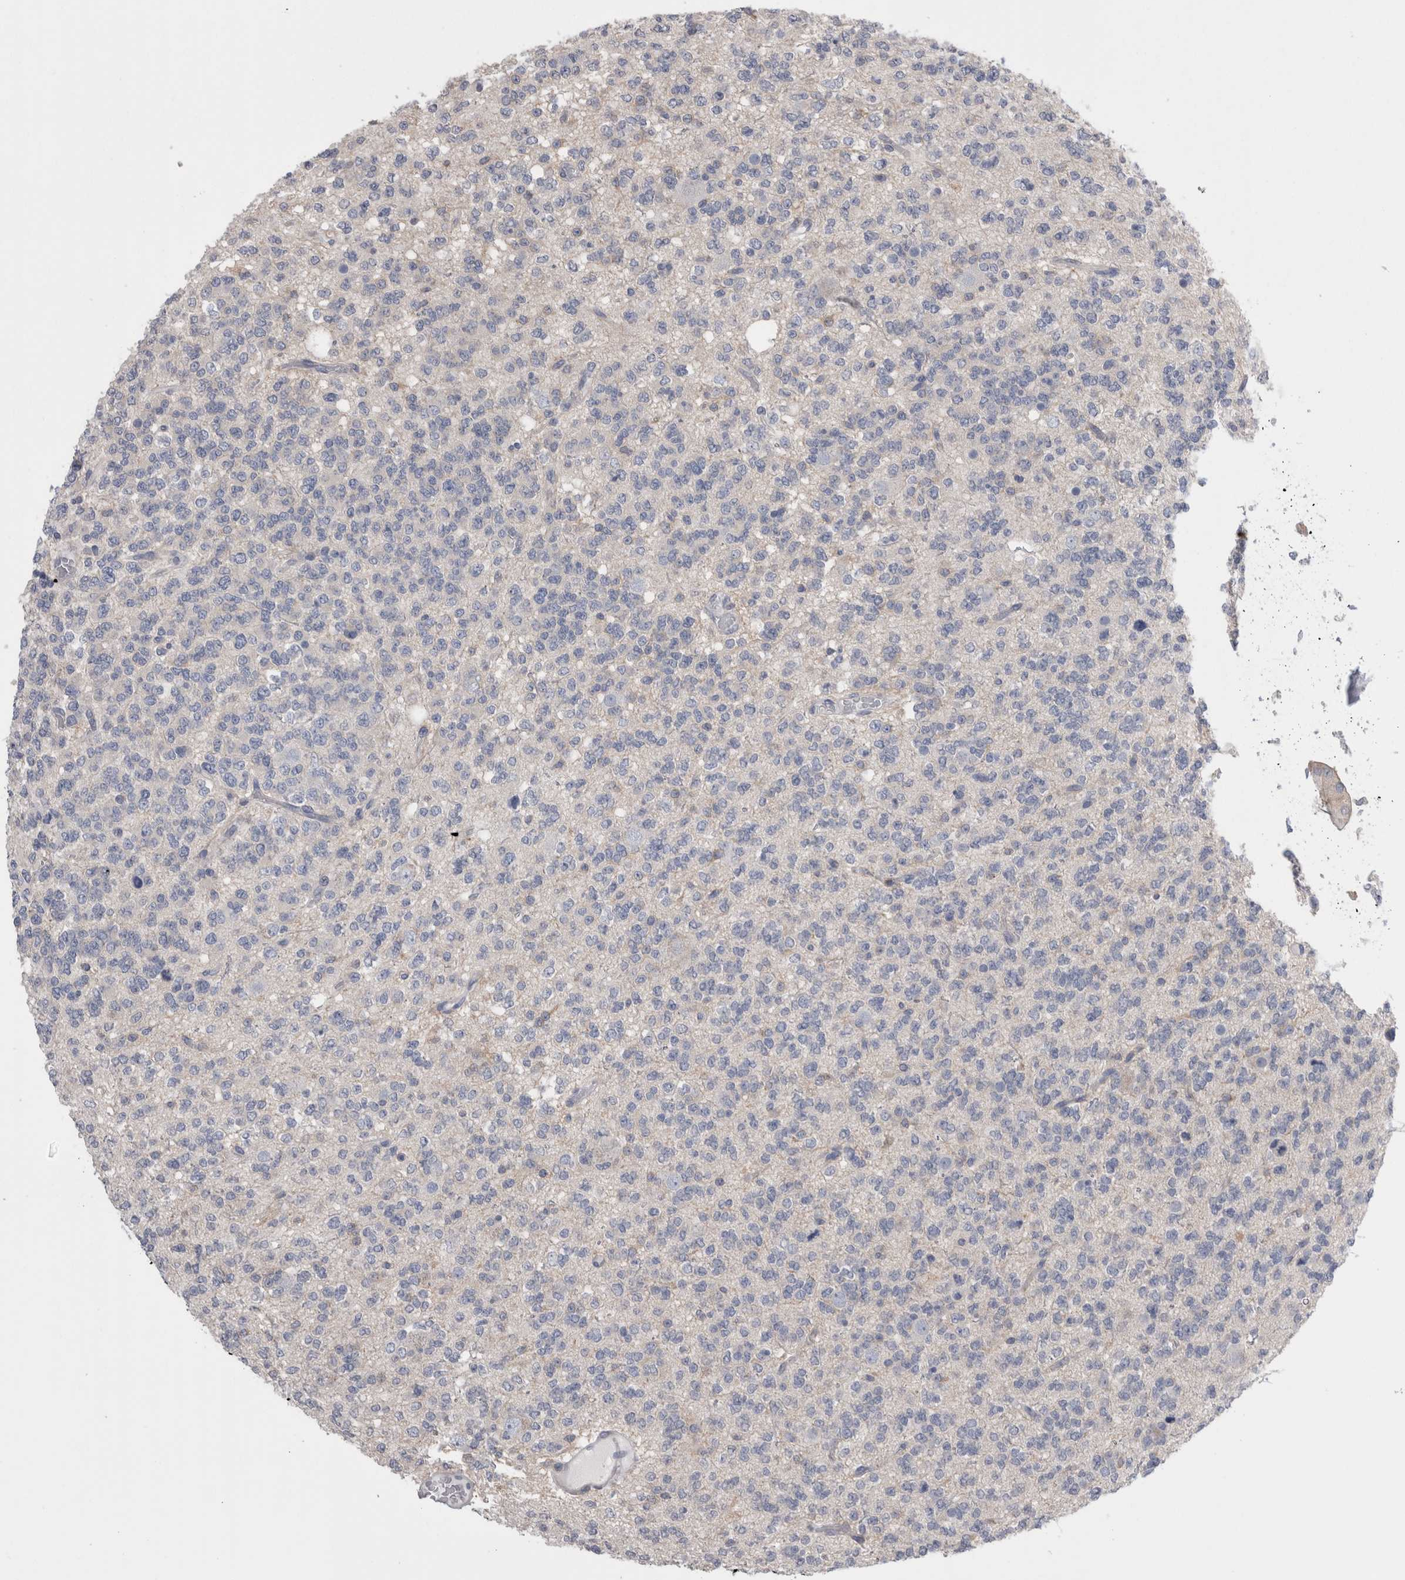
{"staining": {"intensity": "negative", "quantity": "none", "location": "none"}, "tissue": "glioma", "cell_type": "Tumor cells", "image_type": "cancer", "snomed": [{"axis": "morphology", "description": "Glioma, malignant, Low grade"}, {"axis": "topography", "description": "Brain"}], "caption": "The histopathology image reveals no significant expression in tumor cells of glioma.", "gene": "DCTN6", "patient": {"sex": "male", "age": 38}}